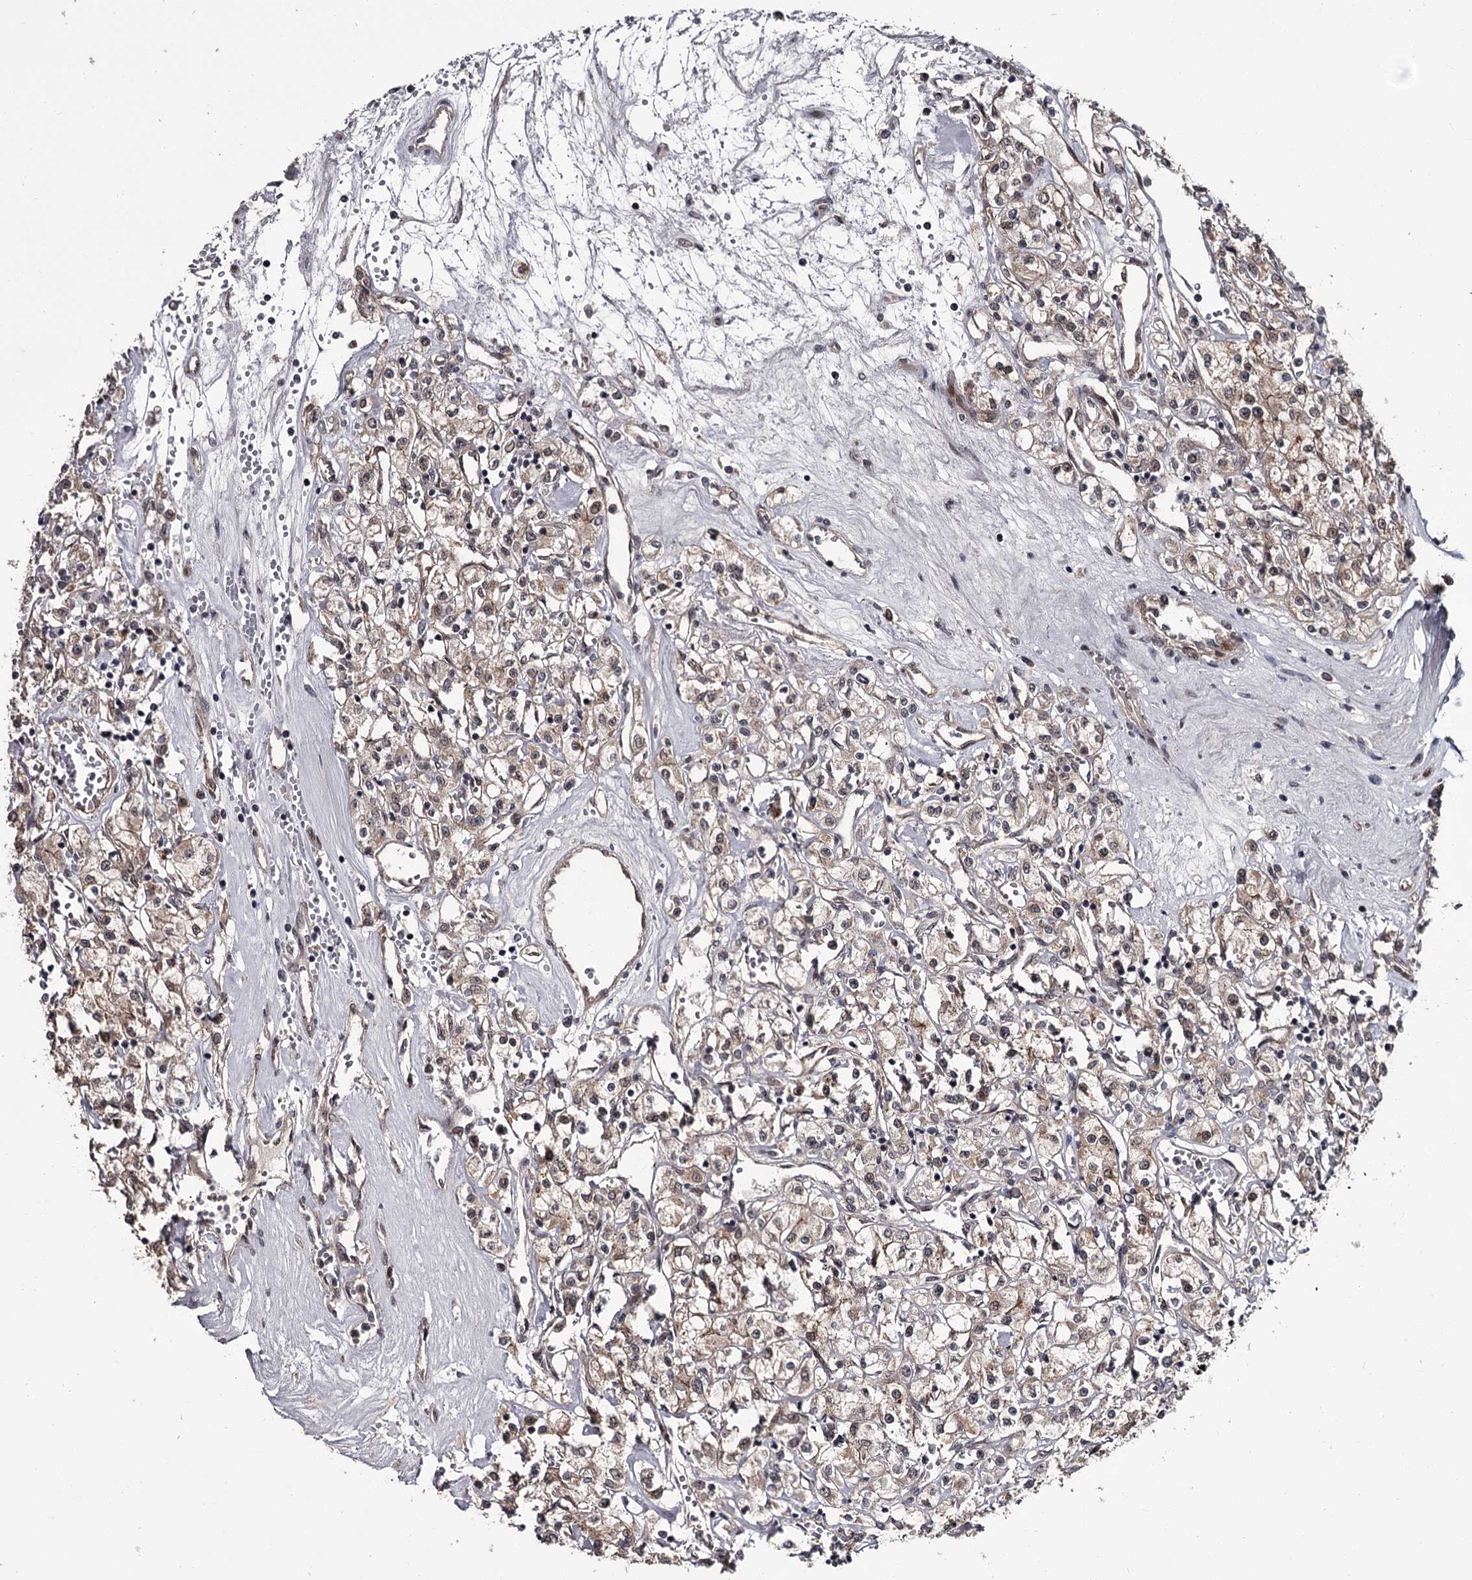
{"staining": {"intensity": "weak", "quantity": ">75%", "location": "cytoplasmic/membranous,nuclear"}, "tissue": "renal cancer", "cell_type": "Tumor cells", "image_type": "cancer", "snomed": [{"axis": "morphology", "description": "Adenocarcinoma, NOS"}, {"axis": "topography", "description": "Kidney"}], "caption": "Weak cytoplasmic/membranous and nuclear staining is appreciated in approximately >75% of tumor cells in renal adenocarcinoma.", "gene": "CDC42EP2", "patient": {"sex": "female", "age": 59}}